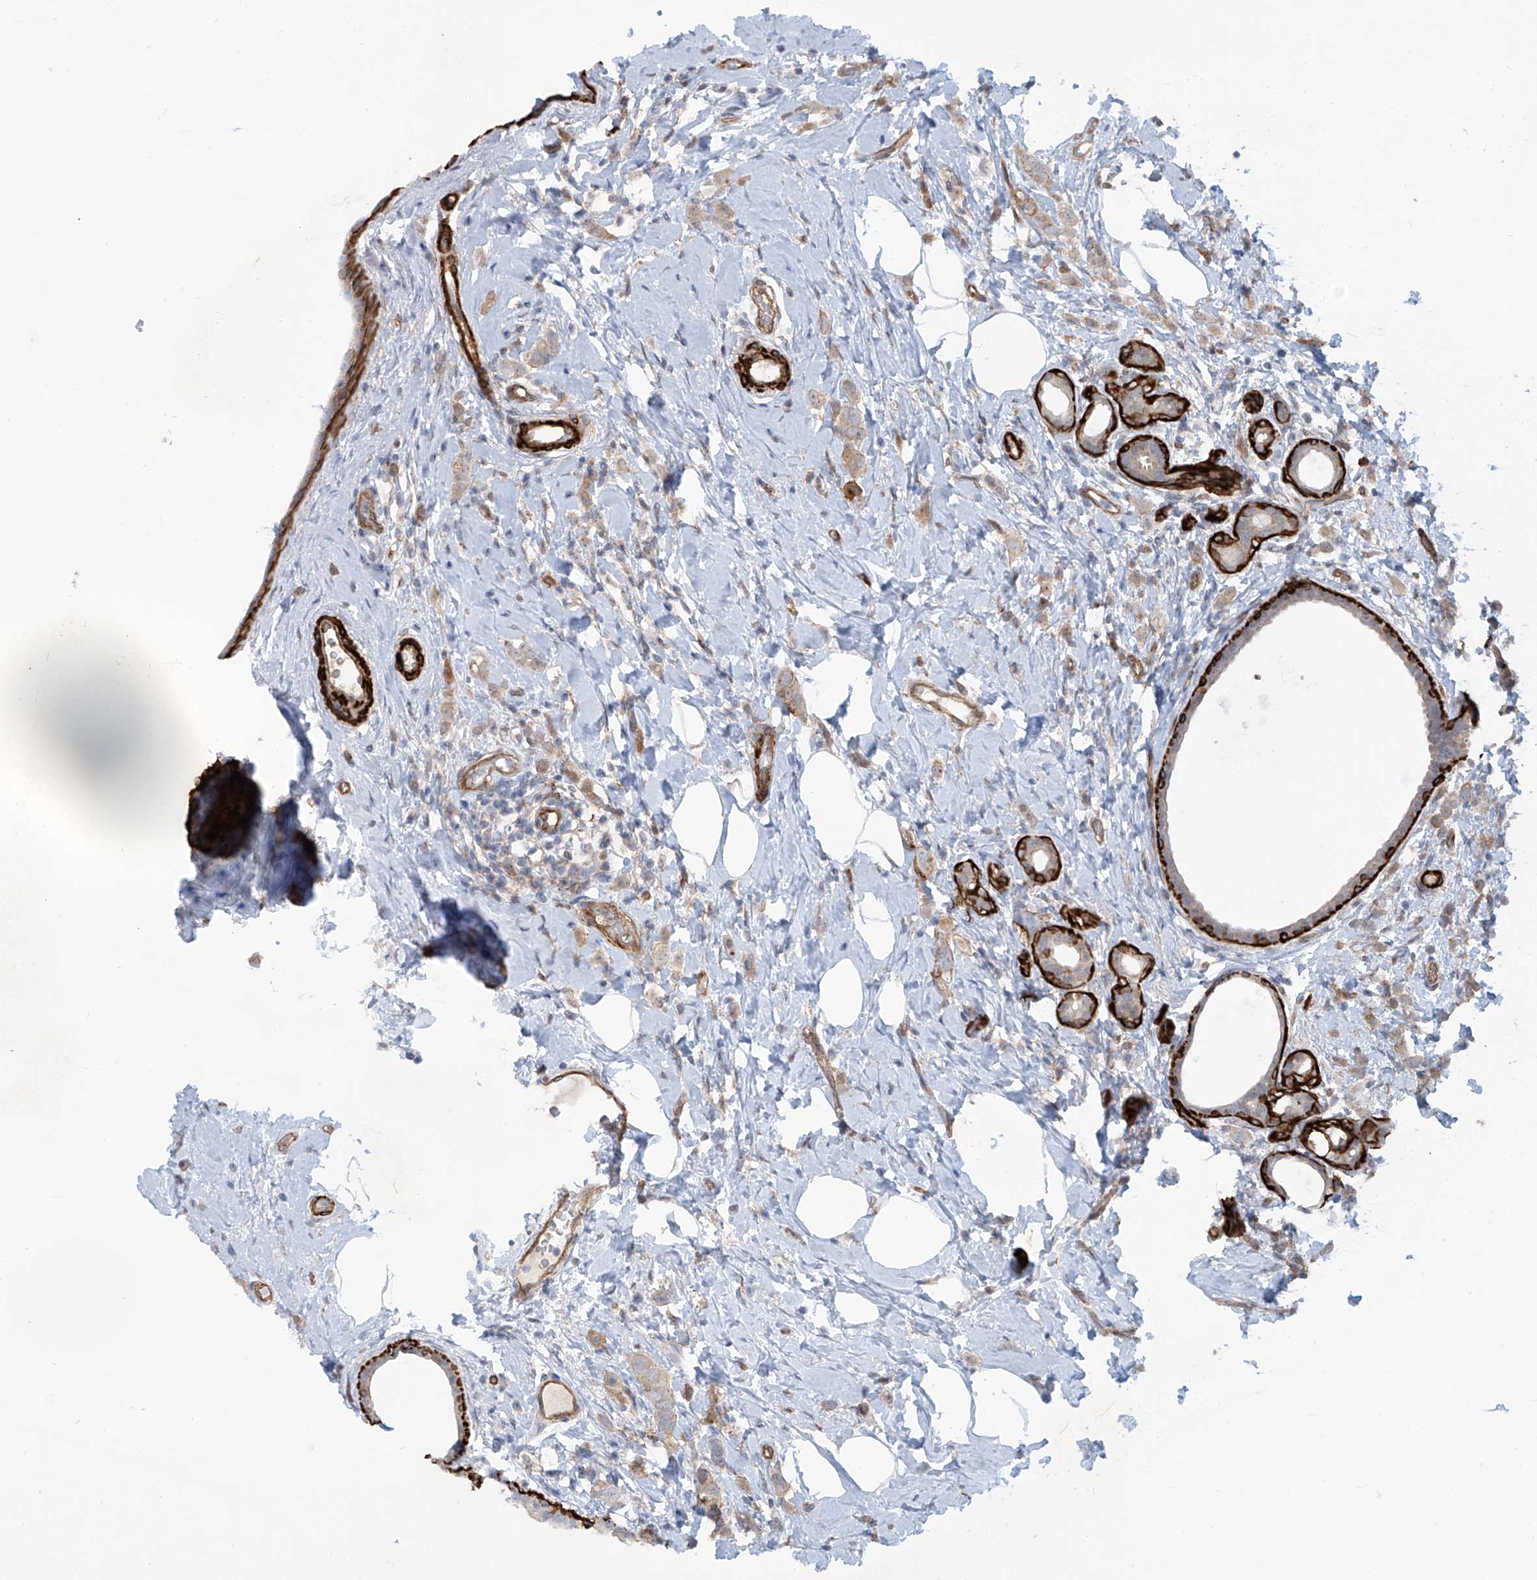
{"staining": {"intensity": "weak", "quantity": ">75%", "location": "cytoplasmic/membranous"}, "tissue": "breast cancer", "cell_type": "Tumor cells", "image_type": "cancer", "snomed": [{"axis": "morphology", "description": "Lobular carcinoma"}, {"axis": "topography", "description": "Breast"}], "caption": "Immunohistochemistry photomicrograph of human breast cancer stained for a protein (brown), which exhibits low levels of weak cytoplasmic/membranous positivity in approximately >75% of tumor cells.", "gene": "ZNF490", "patient": {"sex": "female", "age": 47}}